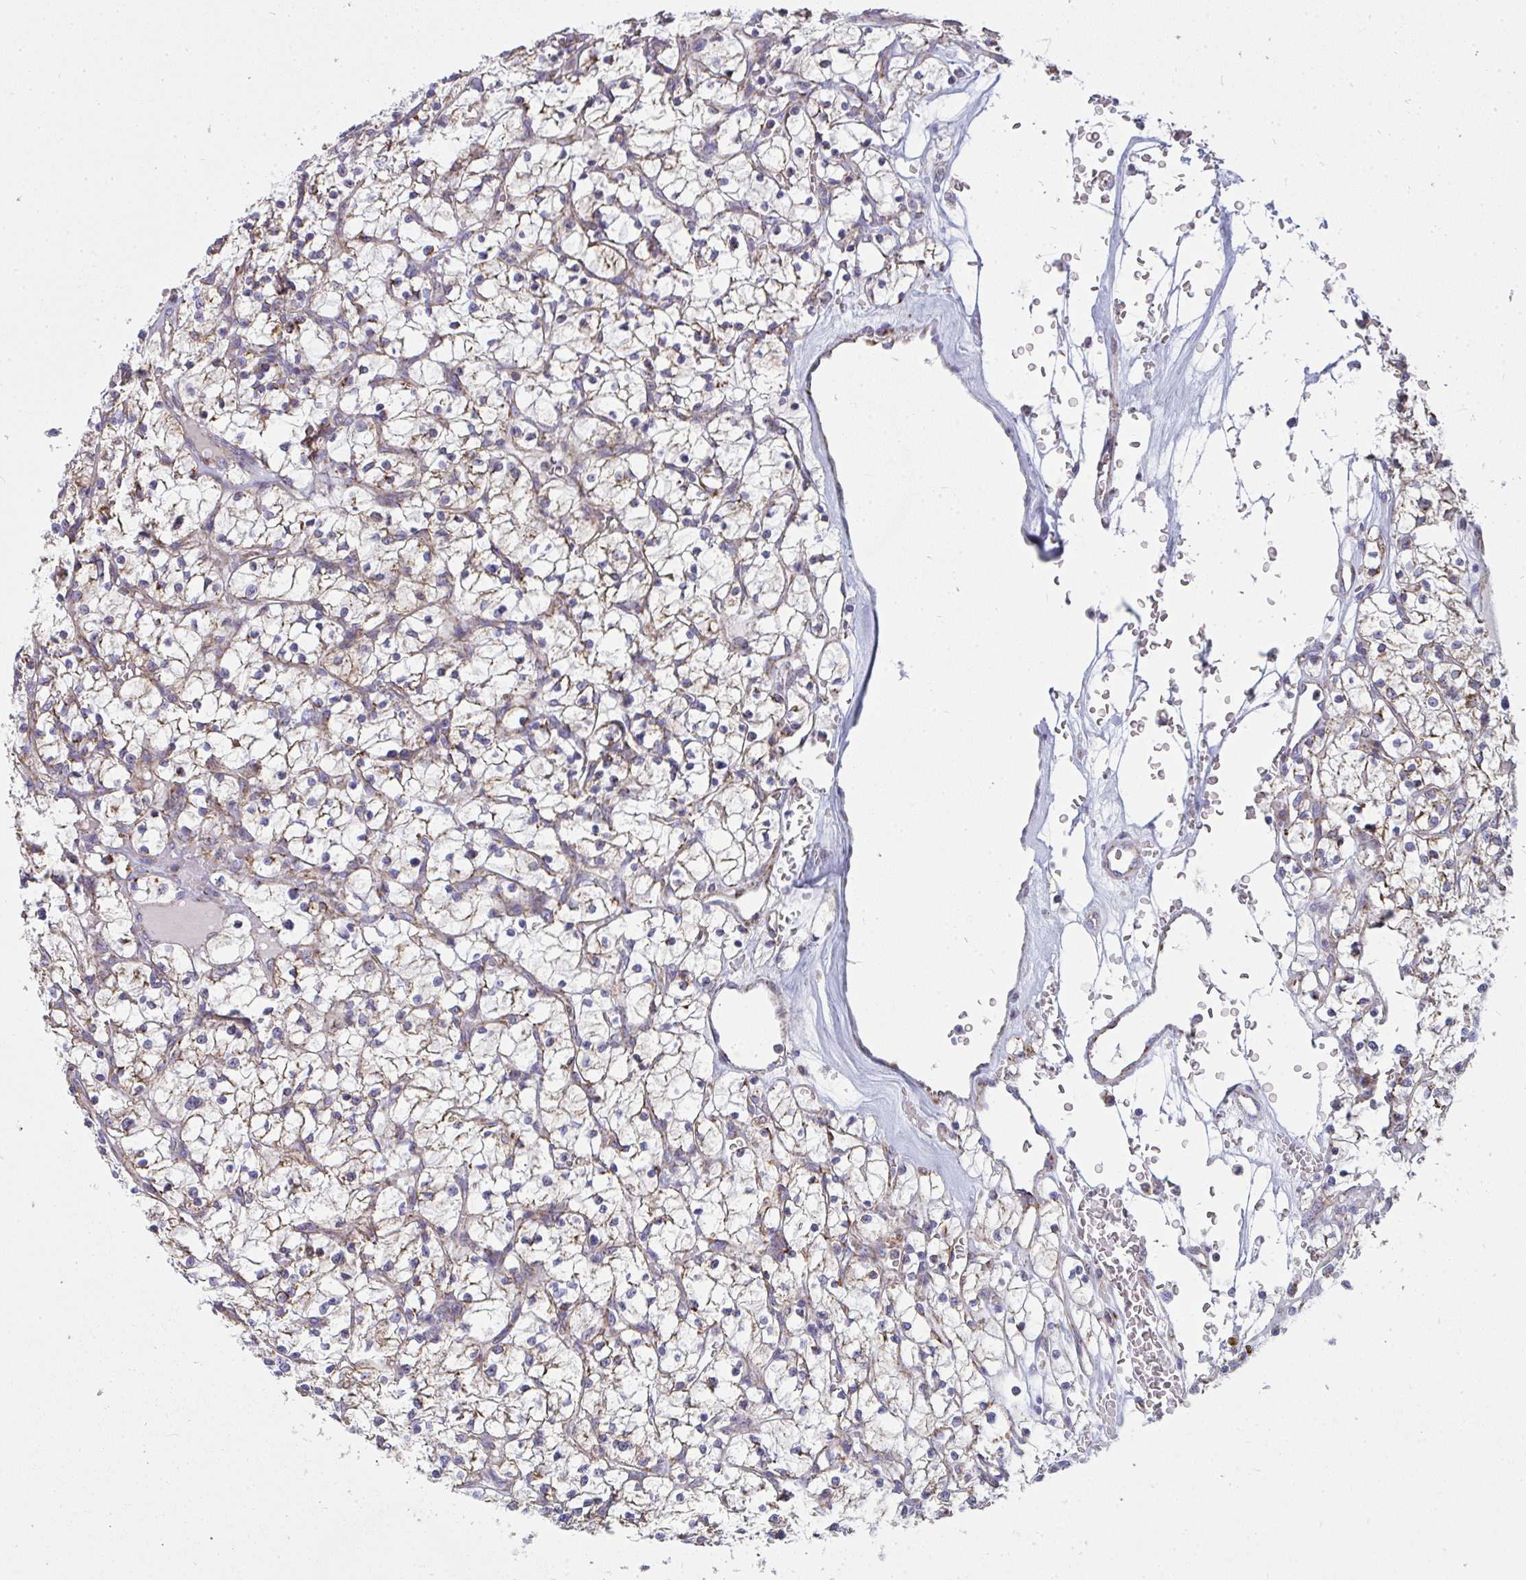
{"staining": {"intensity": "weak", "quantity": "<25%", "location": "cytoplasmic/membranous"}, "tissue": "renal cancer", "cell_type": "Tumor cells", "image_type": "cancer", "snomed": [{"axis": "morphology", "description": "Adenocarcinoma, NOS"}, {"axis": "topography", "description": "Kidney"}], "caption": "Micrograph shows no protein positivity in tumor cells of adenocarcinoma (renal) tissue.", "gene": "FAHD1", "patient": {"sex": "female", "age": 64}}